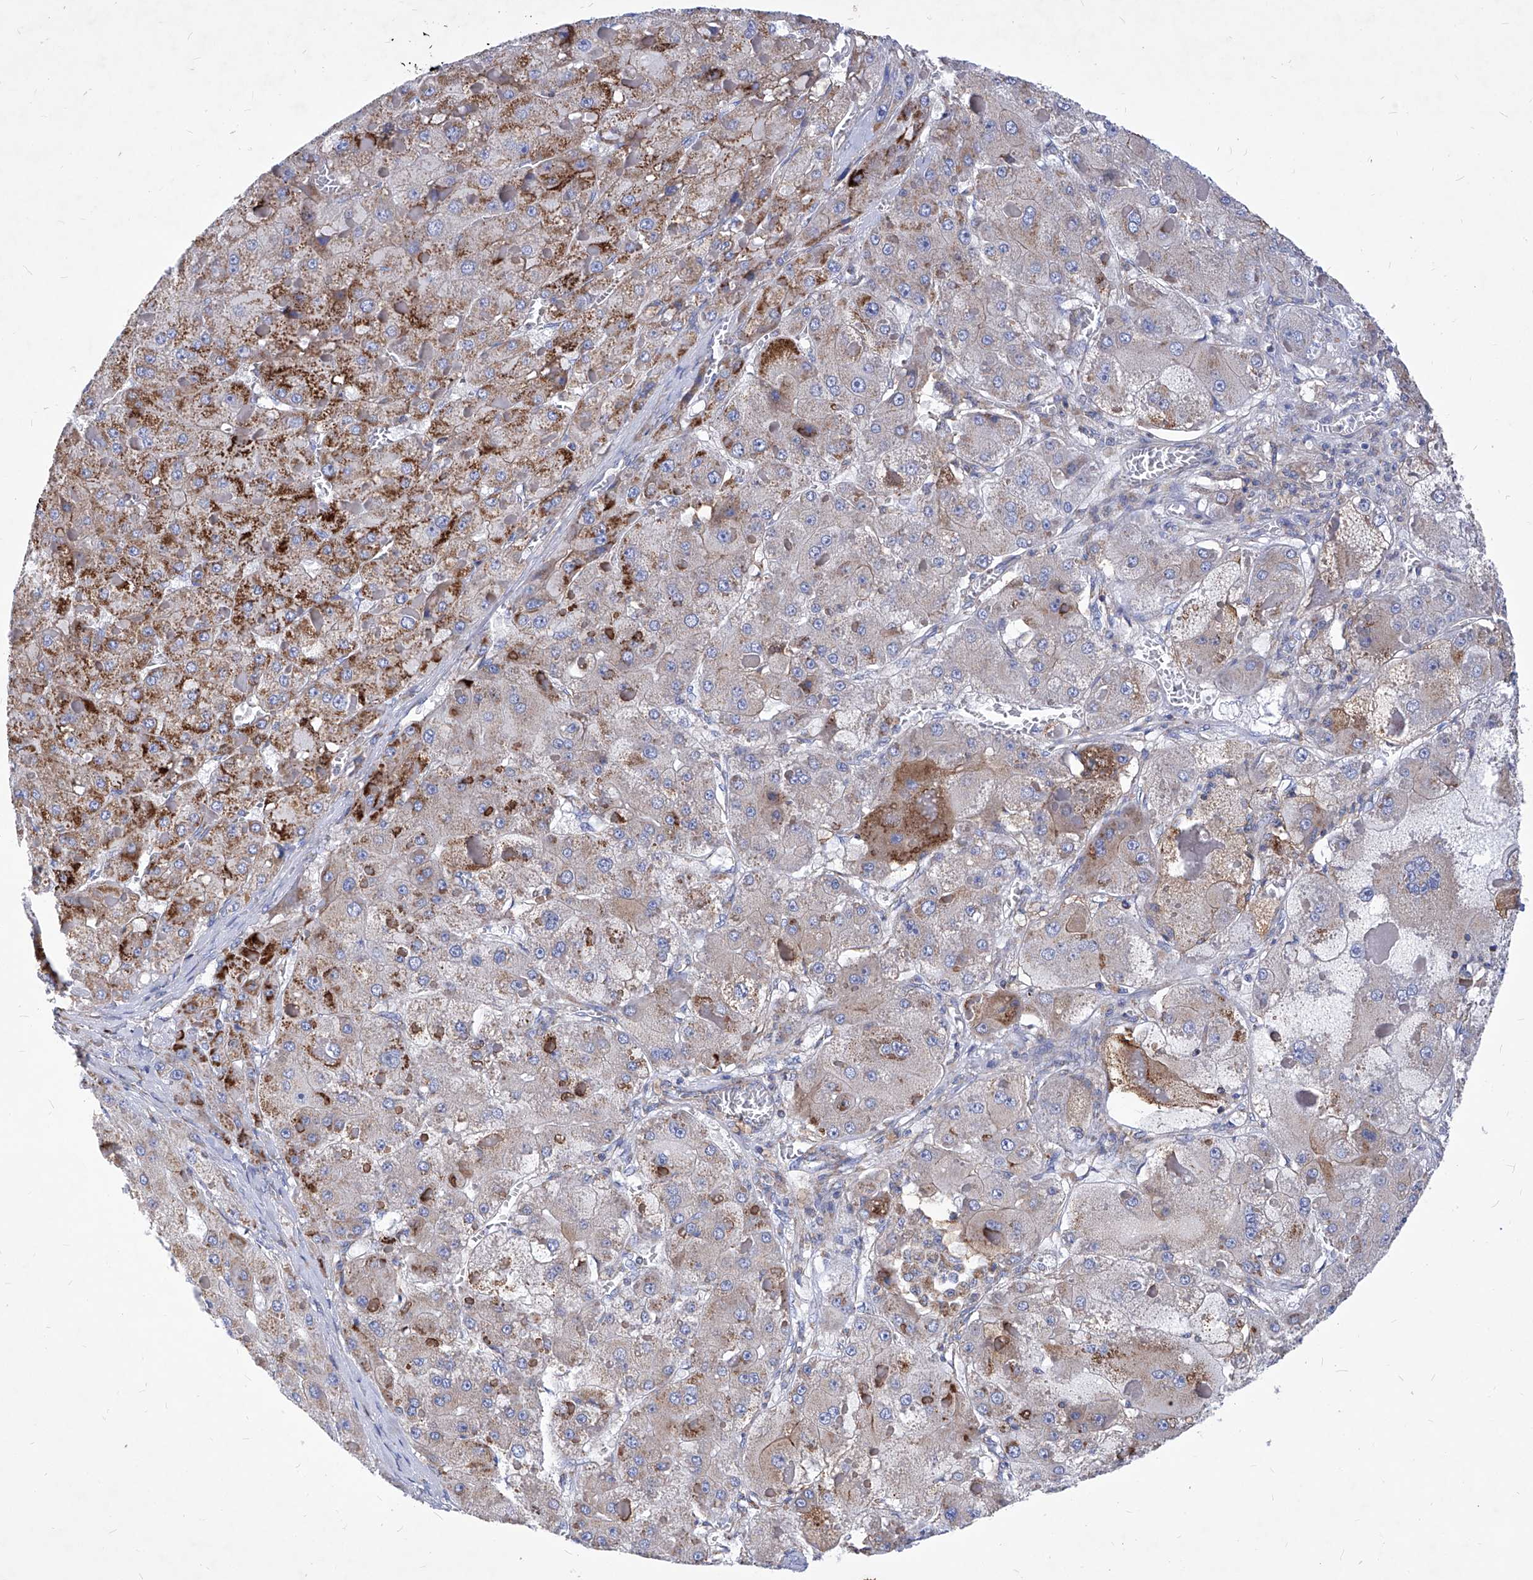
{"staining": {"intensity": "moderate", "quantity": "25%-75%", "location": "cytoplasmic/membranous"}, "tissue": "liver cancer", "cell_type": "Tumor cells", "image_type": "cancer", "snomed": [{"axis": "morphology", "description": "Carcinoma, Hepatocellular, NOS"}, {"axis": "topography", "description": "Liver"}], "caption": "Liver cancer (hepatocellular carcinoma) stained with a protein marker exhibits moderate staining in tumor cells.", "gene": "HRNR", "patient": {"sex": "female", "age": 73}}